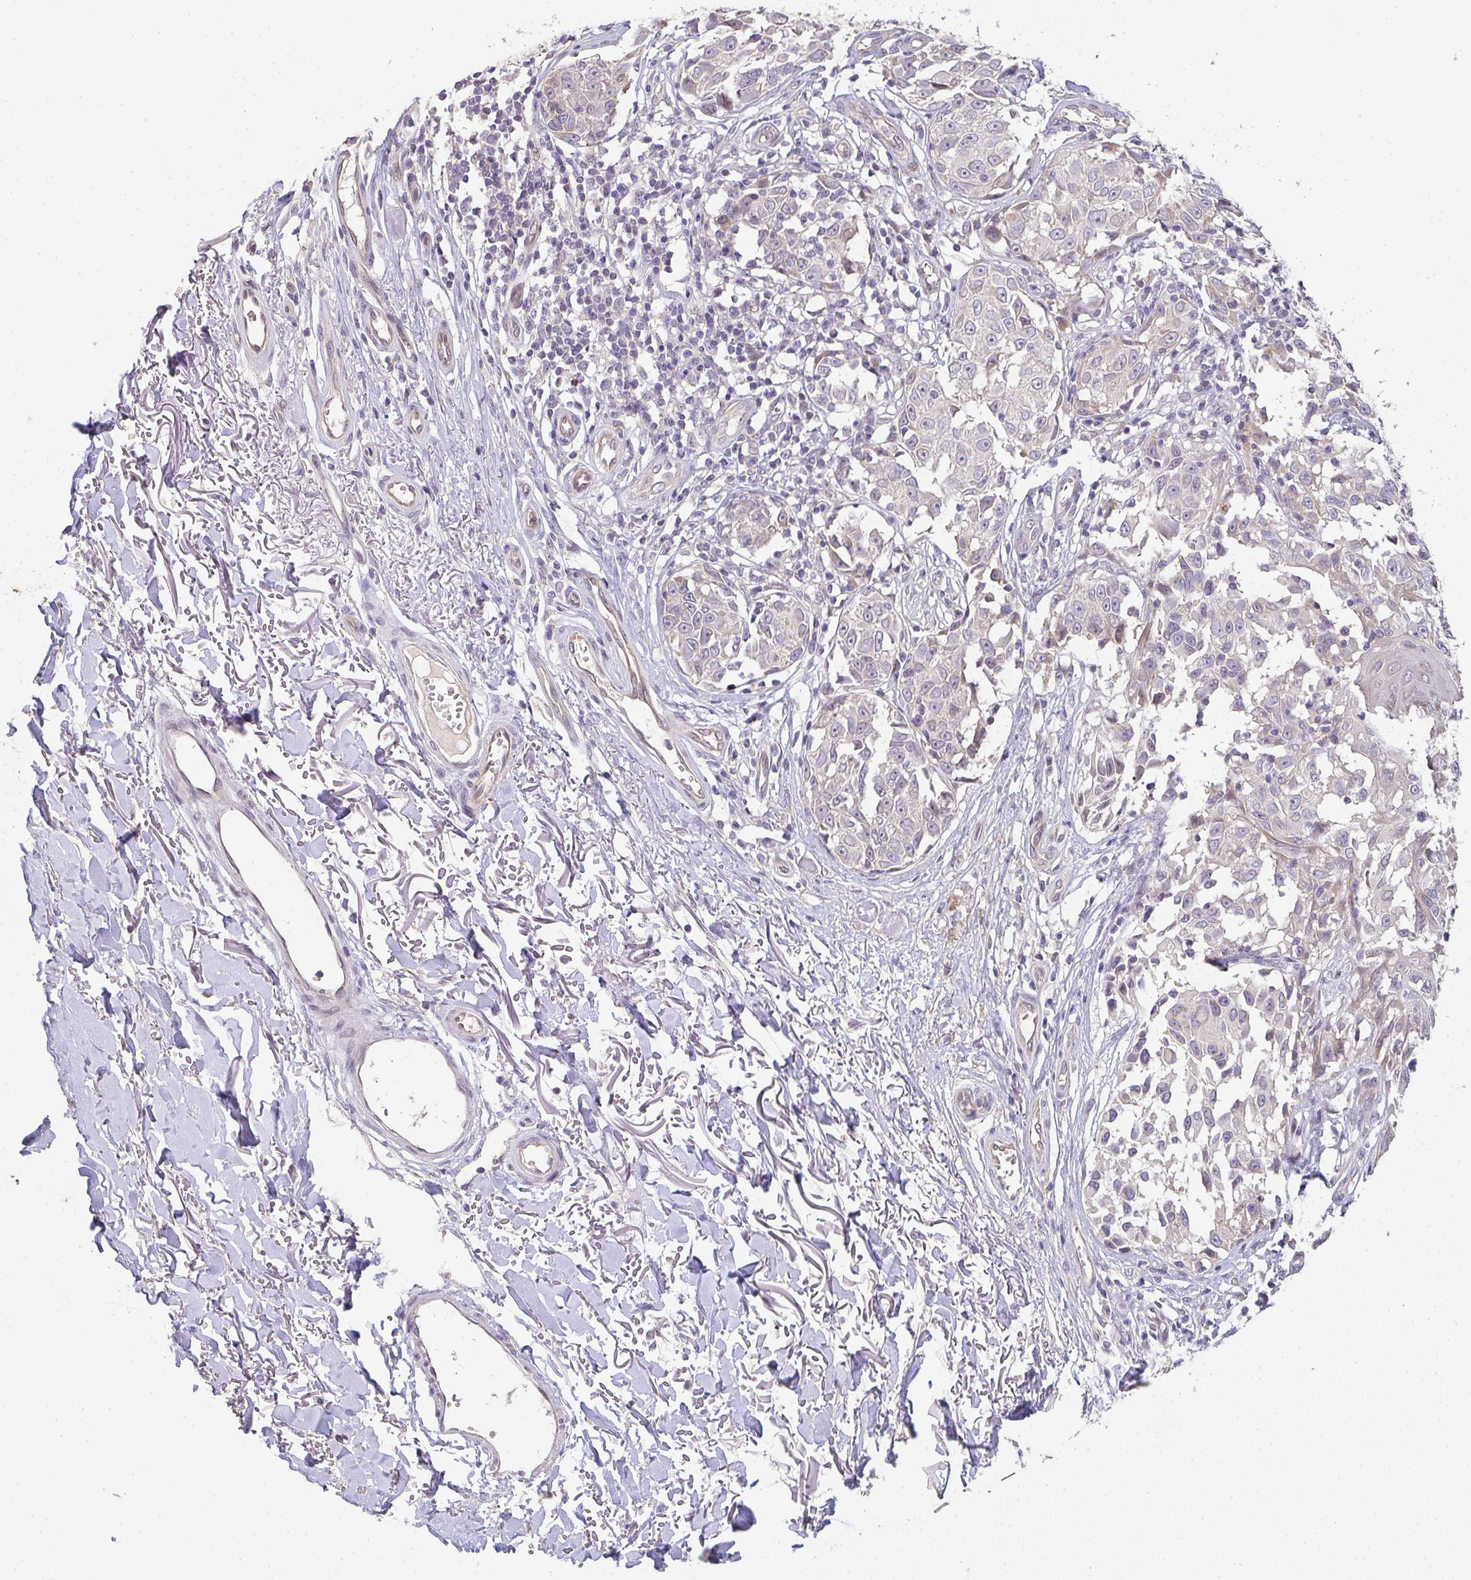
{"staining": {"intensity": "moderate", "quantity": "<25%", "location": "cytoplasmic/membranous,nuclear"}, "tissue": "melanoma", "cell_type": "Tumor cells", "image_type": "cancer", "snomed": [{"axis": "morphology", "description": "Malignant melanoma, NOS"}, {"axis": "topography", "description": "Skin"}], "caption": "Approximately <25% of tumor cells in human melanoma demonstrate moderate cytoplasmic/membranous and nuclear protein staining as visualized by brown immunohistochemical staining.", "gene": "TNFRSF10A", "patient": {"sex": "male", "age": 73}}